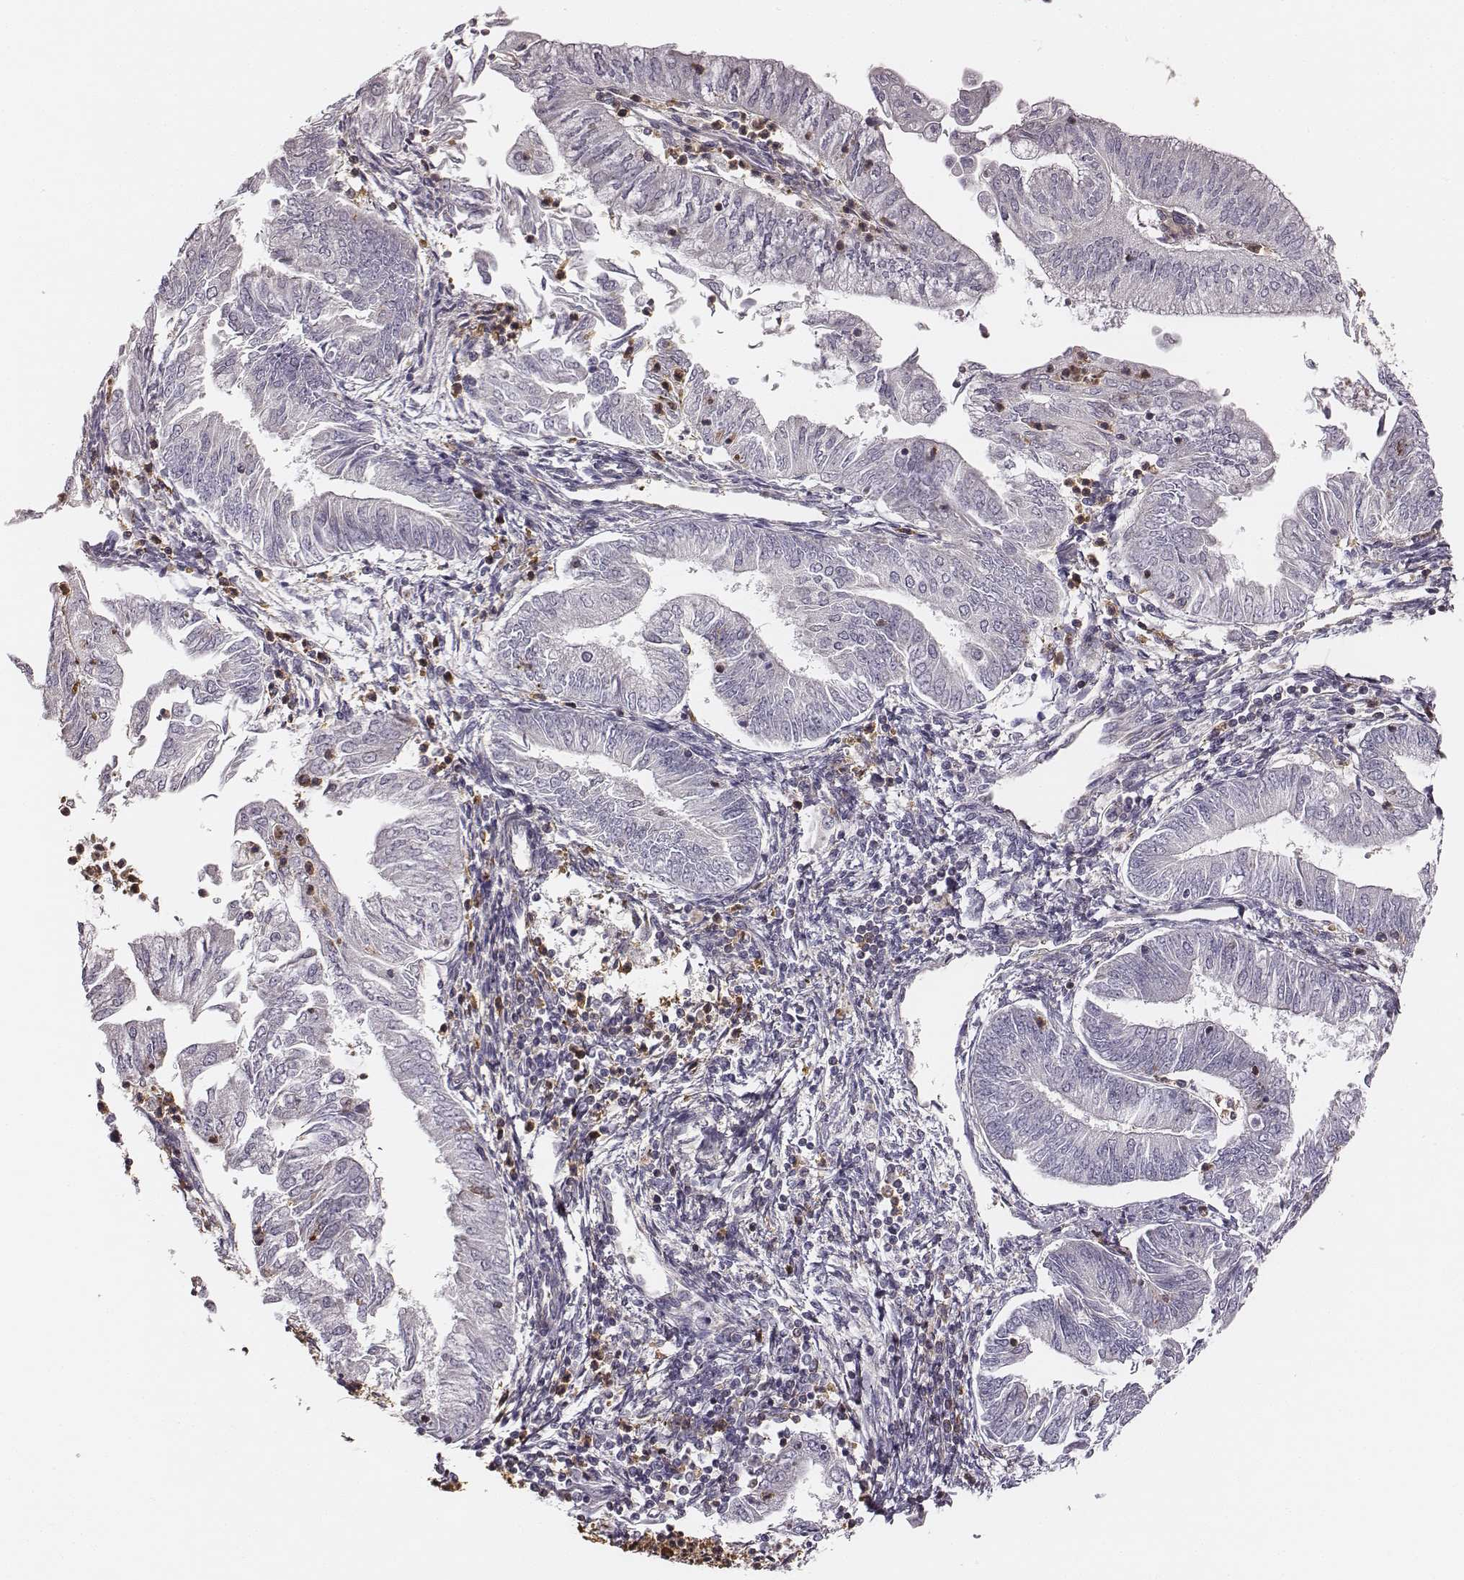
{"staining": {"intensity": "negative", "quantity": "none", "location": "none"}, "tissue": "endometrial cancer", "cell_type": "Tumor cells", "image_type": "cancer", "snomed": [{"axis": "morphology", "description": "Adenocarcinoma, NOS"}, {"axis": "topography", "description": "Endometrium"}], "caption": "The immunohistochemistry histopathology image has no significant expression in tumor cells of endometrial cancer (adenocarcinoma) tissue. Brightfield microscopy of IHC stained with DAB (brown) and hematoxylin (blue), captured at high magnification.", "gene": "ZYX", "patient": {"sex": "female", "age": 55}}